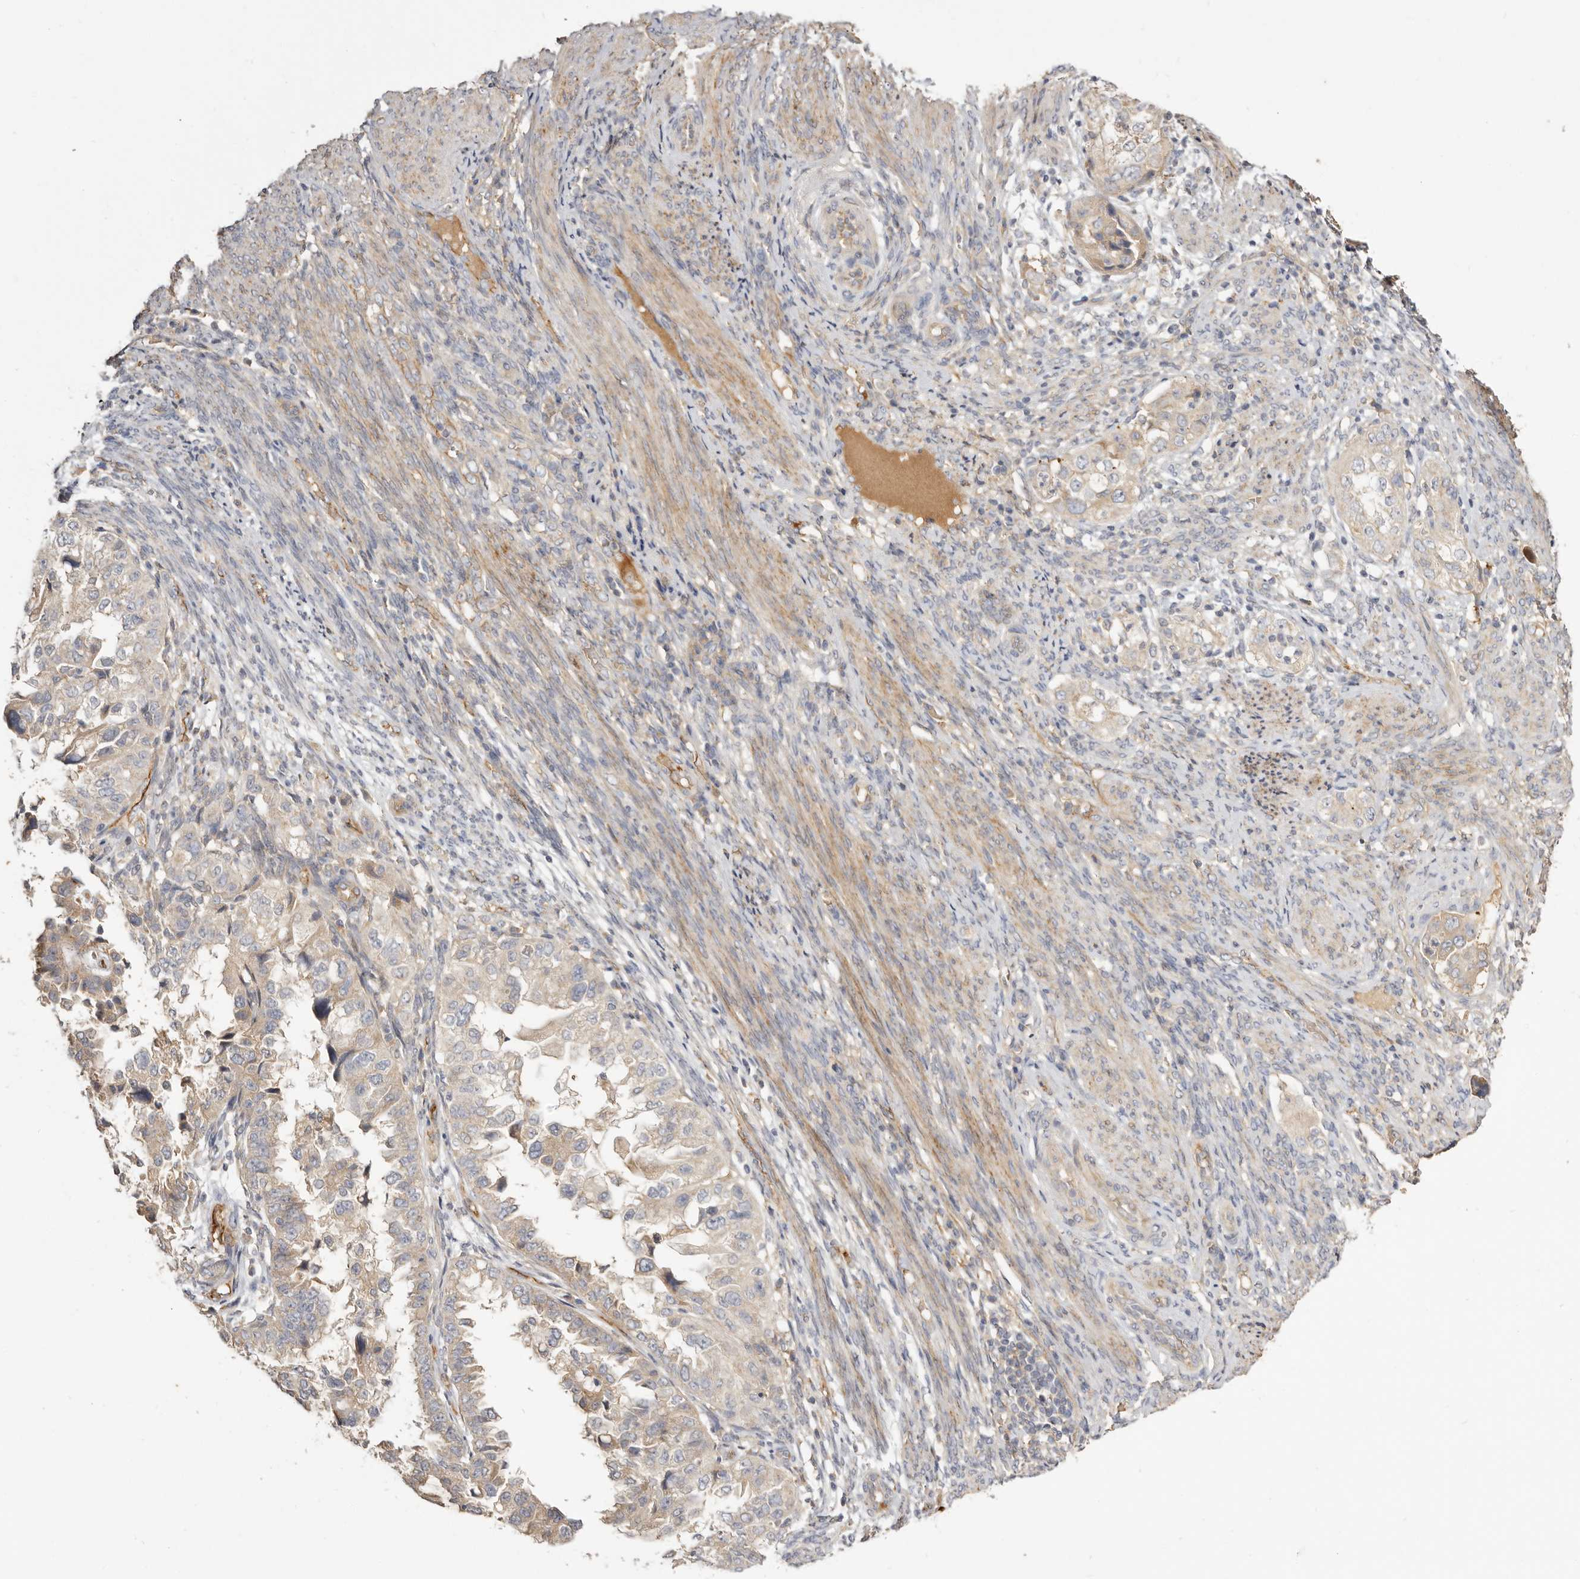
{"staining": {"intensity": "weak", "quantity": ">75%", "location": "cytoplasmic/membranous"}, "tissue": "endometrial cancer", "cell_type": "Tumor cells", "image_type": "cancer", "snomed": [{"axis": "morphology", "description": "Adenocarcinoma, NOS"}, {"axis": "topography", "description": "Endometrium"}], "caption": "Human endometrial cancer stained for a protein (brown) reveals weak cytoplasmic/membranous positive positivity in about >75% of tumor cells.", "gene": "ADAMTS9", "patient": {"sex": "female", "age": 85}}